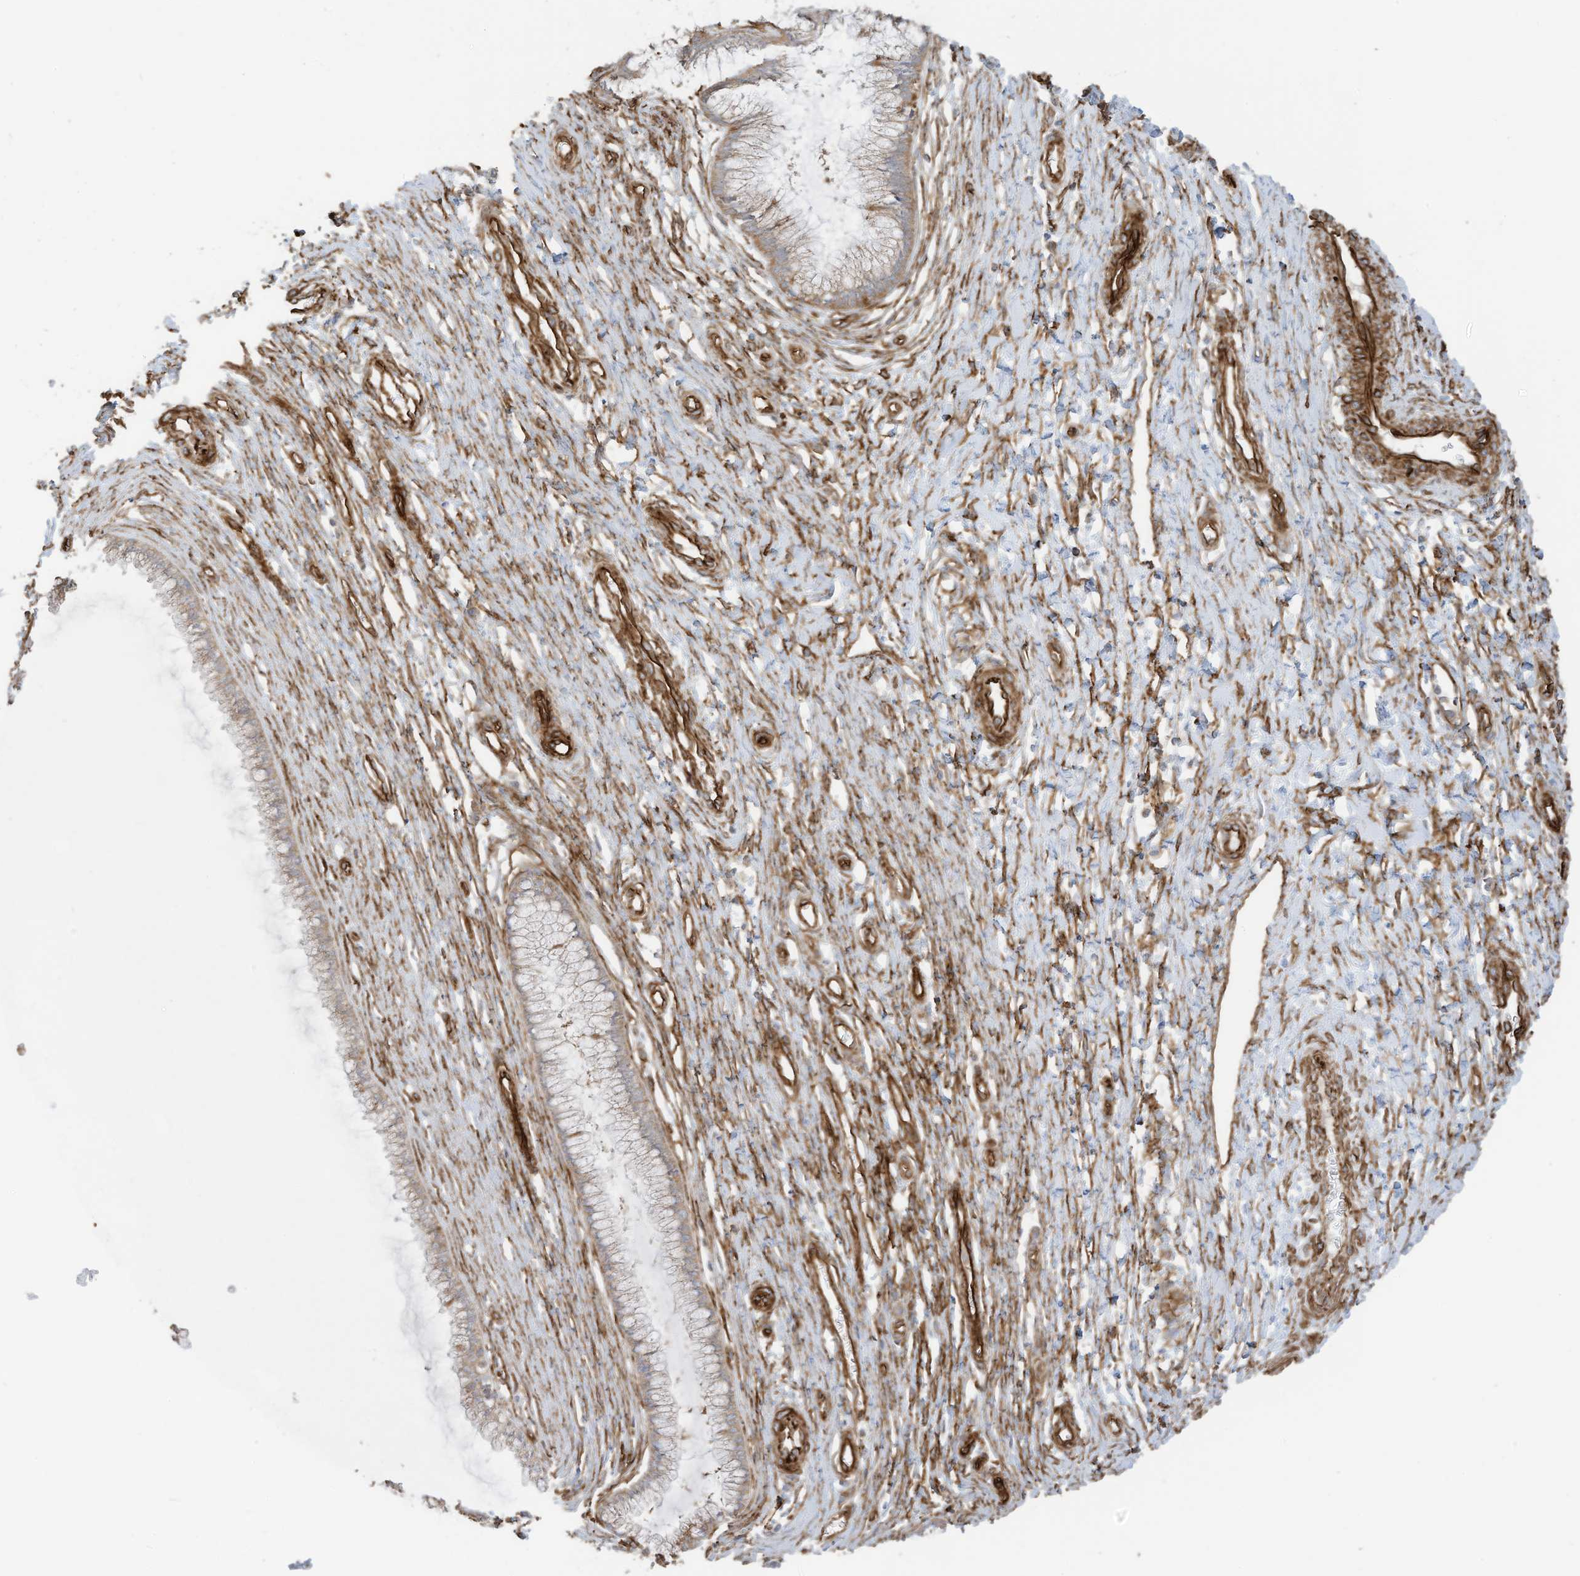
{"staining": {"intensity": "weak", "quantity": "25%-75%", "location": "cytoplasmic/membranous"}, "tissue": "cervix", "cell_type": "Glandular cells", "image_type": "normal", "snomed": [{"axis": "morphology", "description": "Normal tissue, NOS"}, {"axis": "topography", "description": "Cervix"}], "caption": "Weak cytoplasmic/membranous expression is present in about 25%-75% of glandular cells in unremarkable cervix. The staining was performed using DAB (3,3'-diaminobenzidine), with brown indicating positive protein expression. Nuclei are stained blue with hematoxylin.", "gene": "ABCB7", "patient": {"sex": "female", "age": 55}}